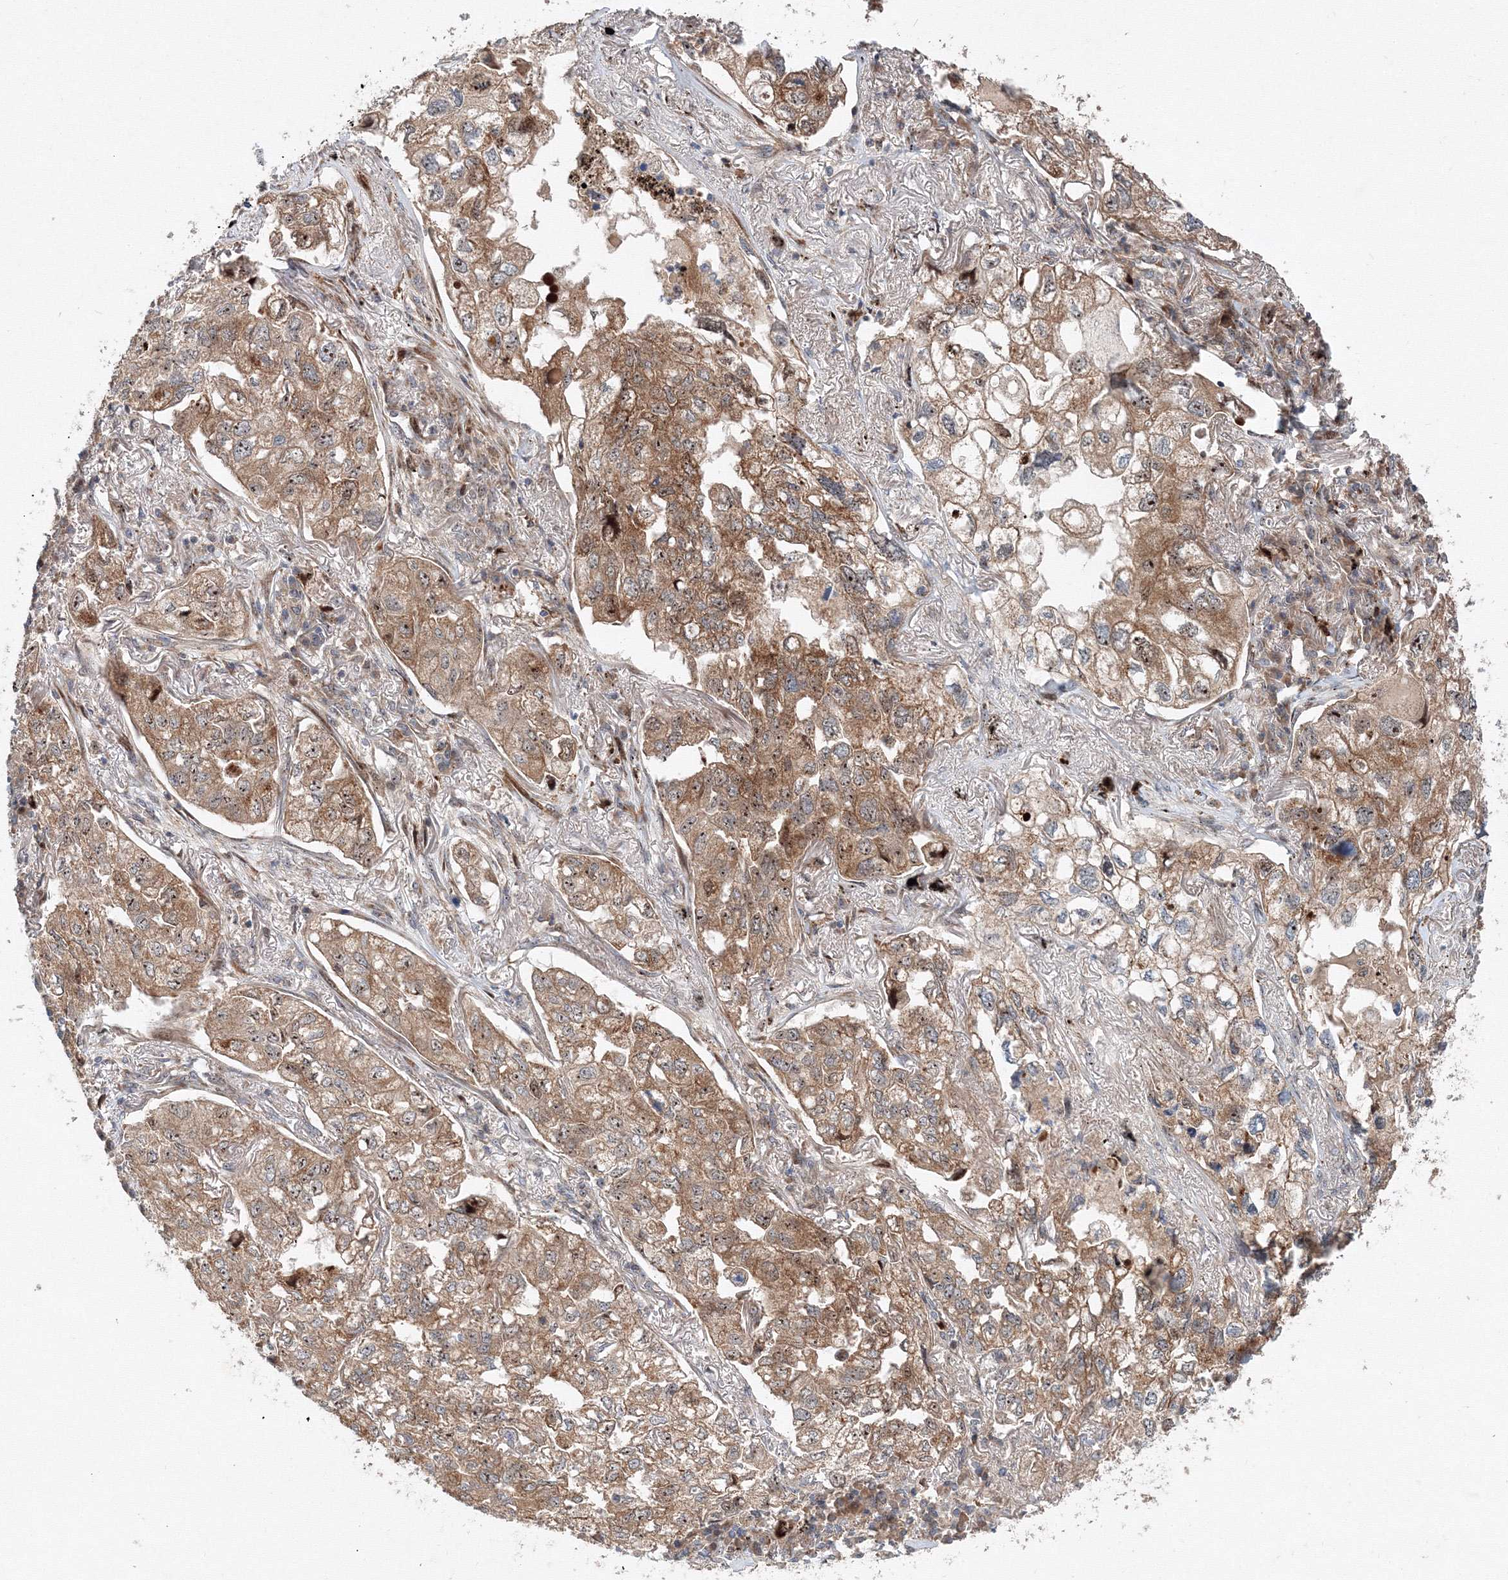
{"staining": {"intensity": "moderate", "quantity": ">75%", "location": "cytoplasmic/membranous,nuclear"}, "tissue": "lung cancer", "cell_type": "Tumor cells", "image_type": "cancer", "snomed": [{"axis": "morphology", "description": "Adenocarcinoma, NOS"}, {"axis": "topography", "description": "Lung"}], "caption": "Adenocarcinoma (lung) tissue reveals moderate cytoplasmic/membranous and nuclear positivity in about >75% of tumor cells, visualized by immunohistochemistry. The staining is performed using DAB brown chromogen to label protein expression. The nuclei are counter-stained blue using hematoxylin.", "gene": "ANKAR", "patient": {"sex": "male", "age": 65}}